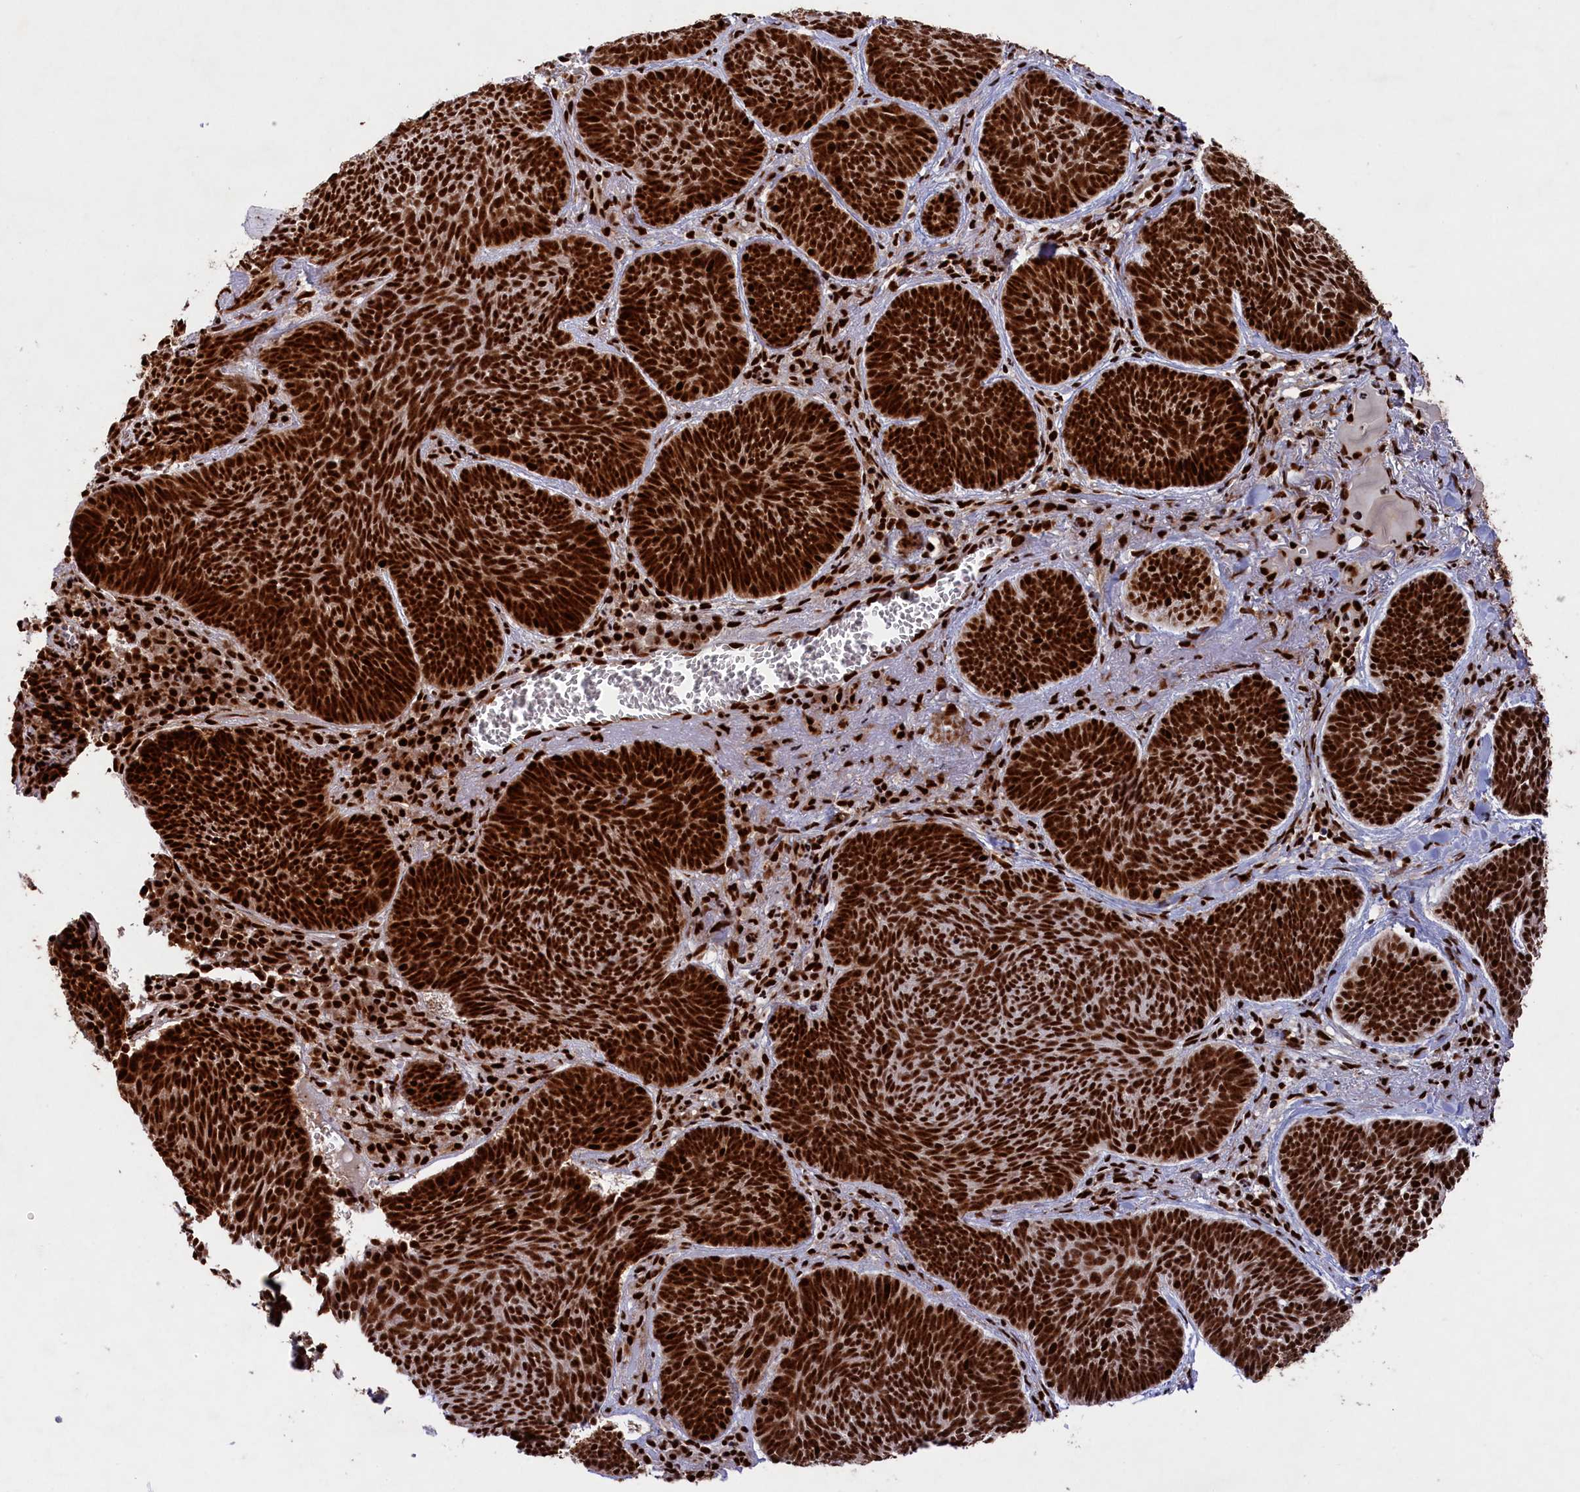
{"staining": {"intensity": "strong", "quantity": ">75%", "location": "nuclear"}, "tissue": "skin cancer", "cell_type": "Tumor cells", "image_type": "cancer", "snomed": [{"axis": "morphology", "description": "Basal cell carcinoma"}, {"axis": "topography", "description": "Skin"}], "caption": "Brown immunohistochemical staining in human basal cell carcinoma (skin) reveals strong nuclear positivity in about >75% of tumor cells.", "gene": "PRPF31", "patient": {"sex": "female", "age": 74}}